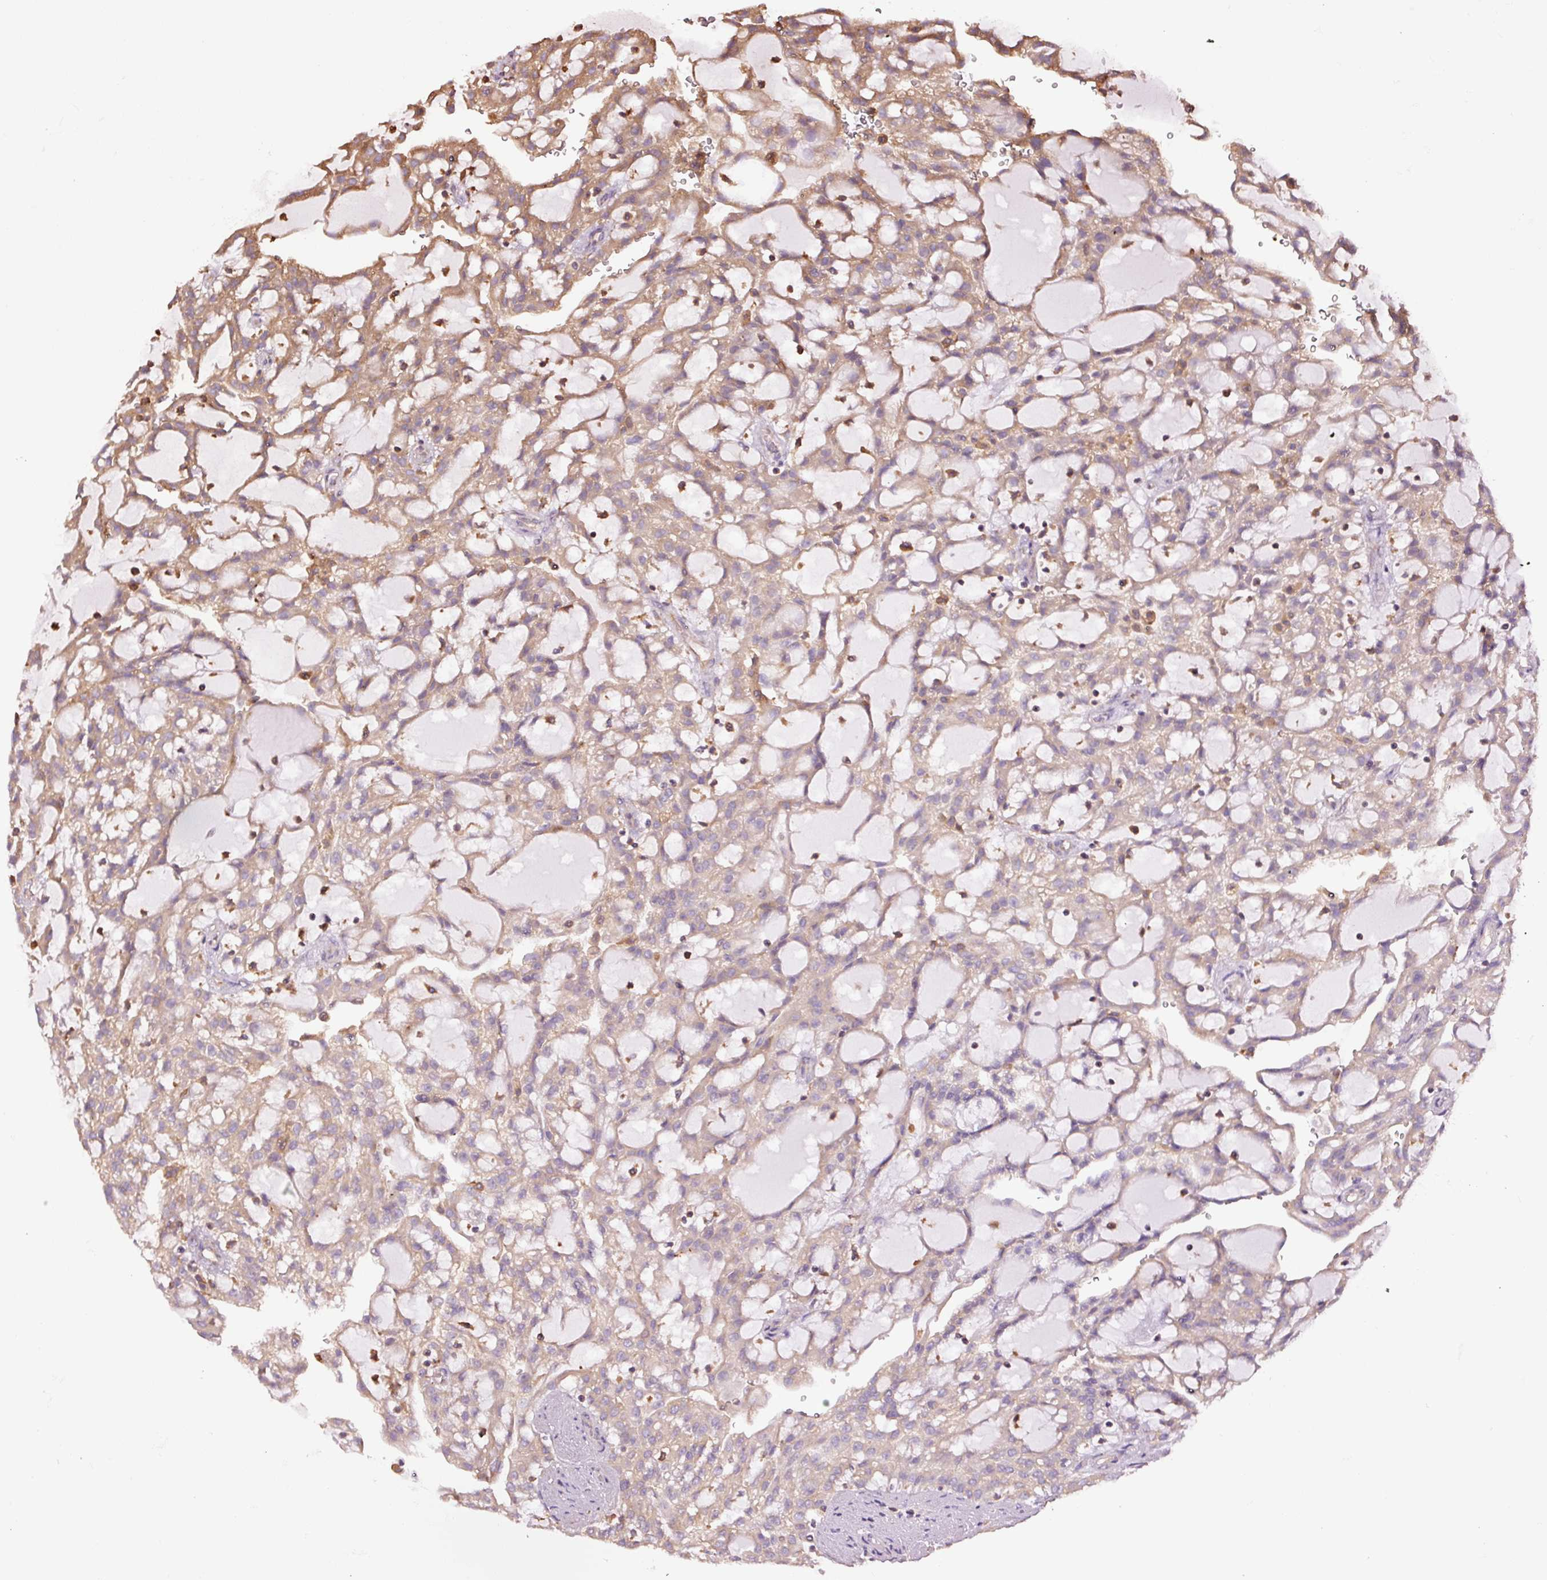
{"staining": {"intensity": "moderate", "quantity": ">75%", "location": "cytoplasmic/membranous"}, "tissue": "renal cancer", "cell_type": "Tumor cells", "image_type": "cancer", "snomed": [{"axis": "morphology", "description": "Adenocarcinoma, NOS"}, {"axis": "topography", "description": "Kidney"}], "caption": "Adenocarcinoma (renal) stained for a protein demonstrates moderate cytoplasmic/membranous positivity in tumor cells.", "gene": "METAP1", "patient": {"sex": "male", "age": 63}}